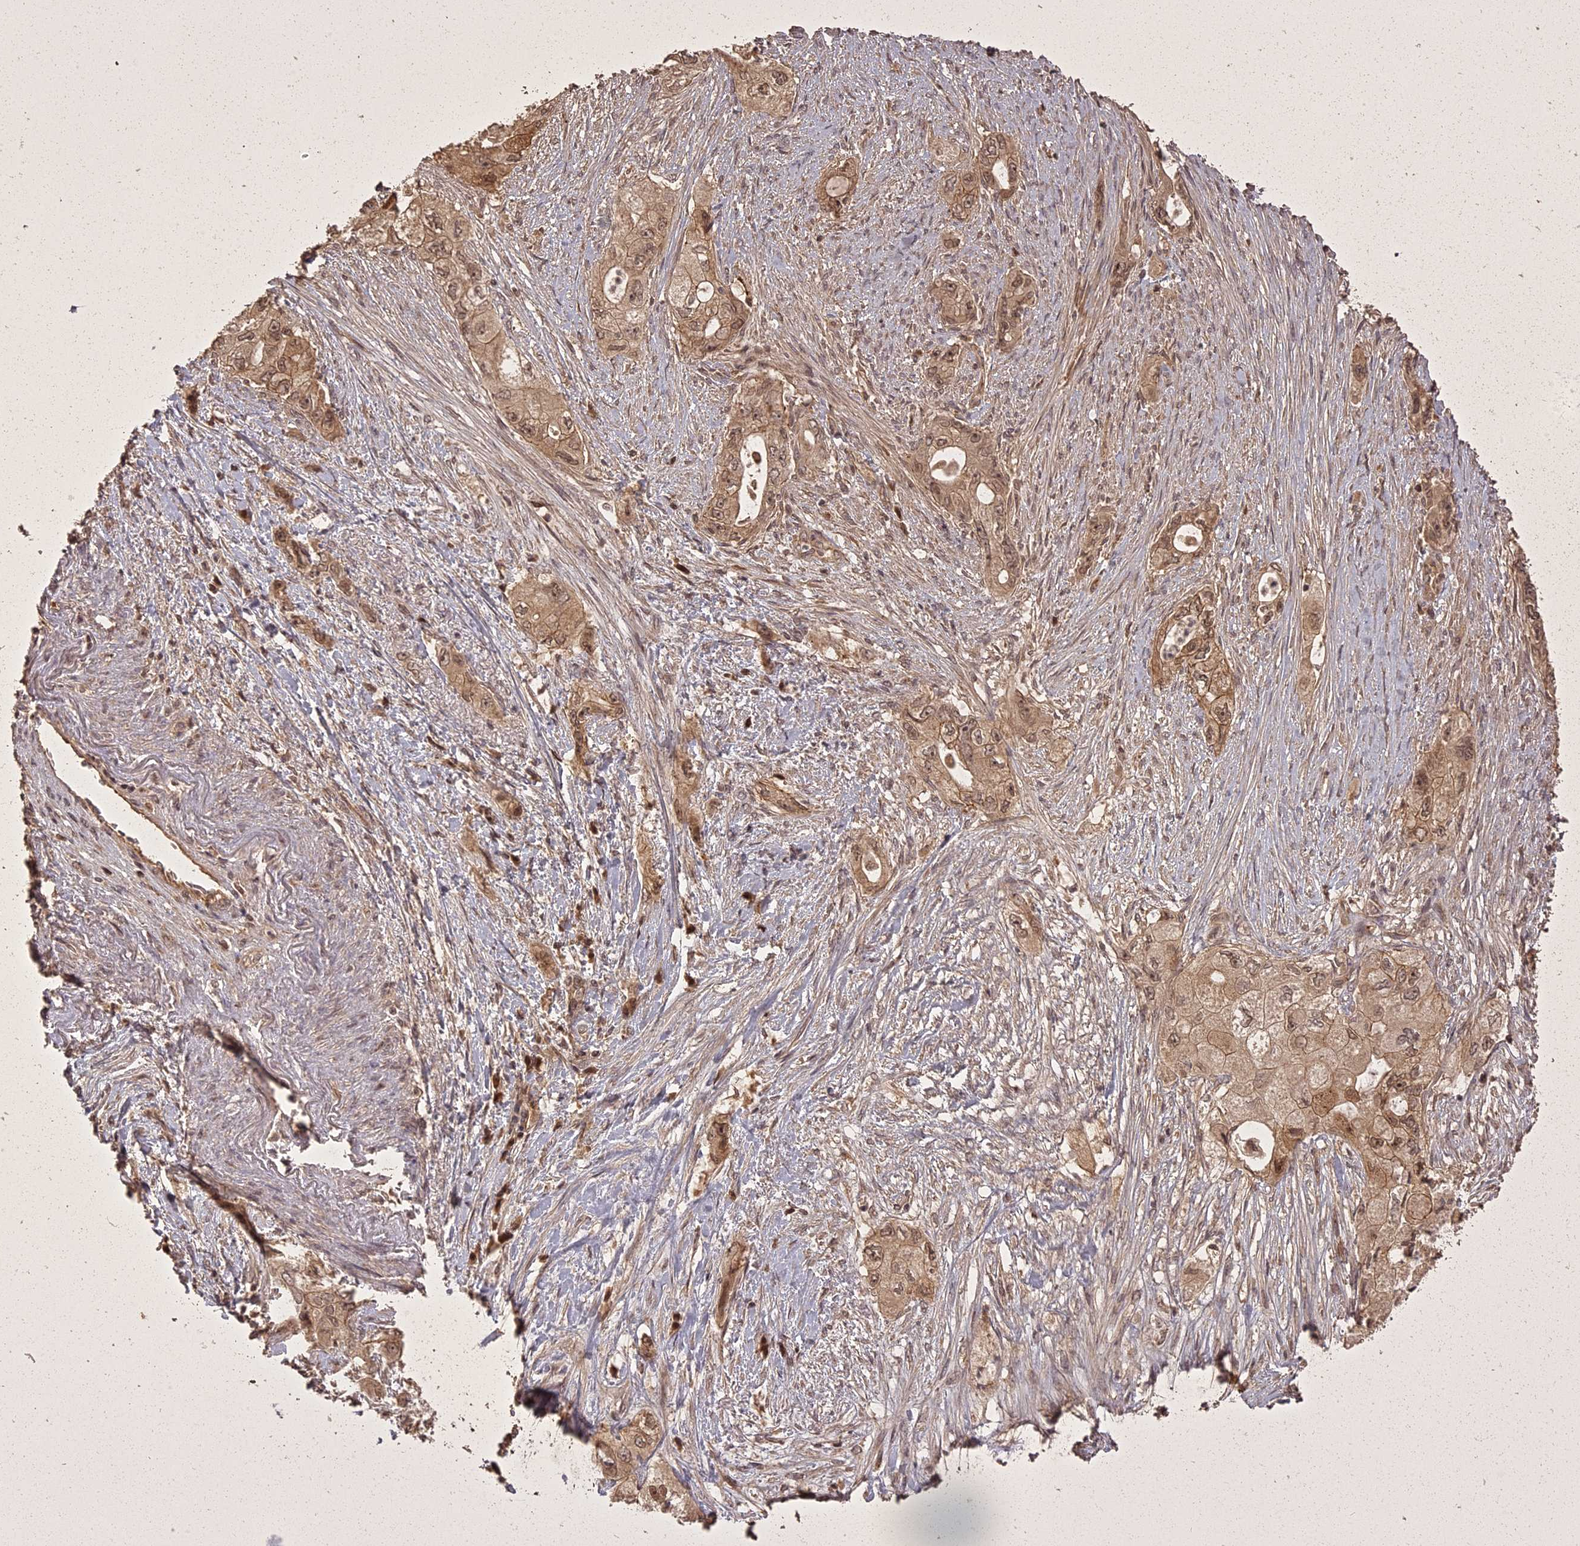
{"staining": {"intensity": "moderate", "quantity": ">75%", "location": "cytoplasmic/membranous,nuclear"}, "tissue": "pancreatic cancer", "cell_type": "Tumor cells", "image_type": "cancer", "snomed": [{"axis": "morphology", "description": "Adenocarcinoma, NOS"}, {"axis": "topography", "description": "Pancreas"}], "caption": "Pancreatic cancer (adenocarcinoma) stained for a protein (brown) reveals moderate cytoplasmic/membranous and nuclear positive expression in approximately >75% of tumor cells.", "gene": "ING5", "patient": {"sex": "female", "age": 73}}